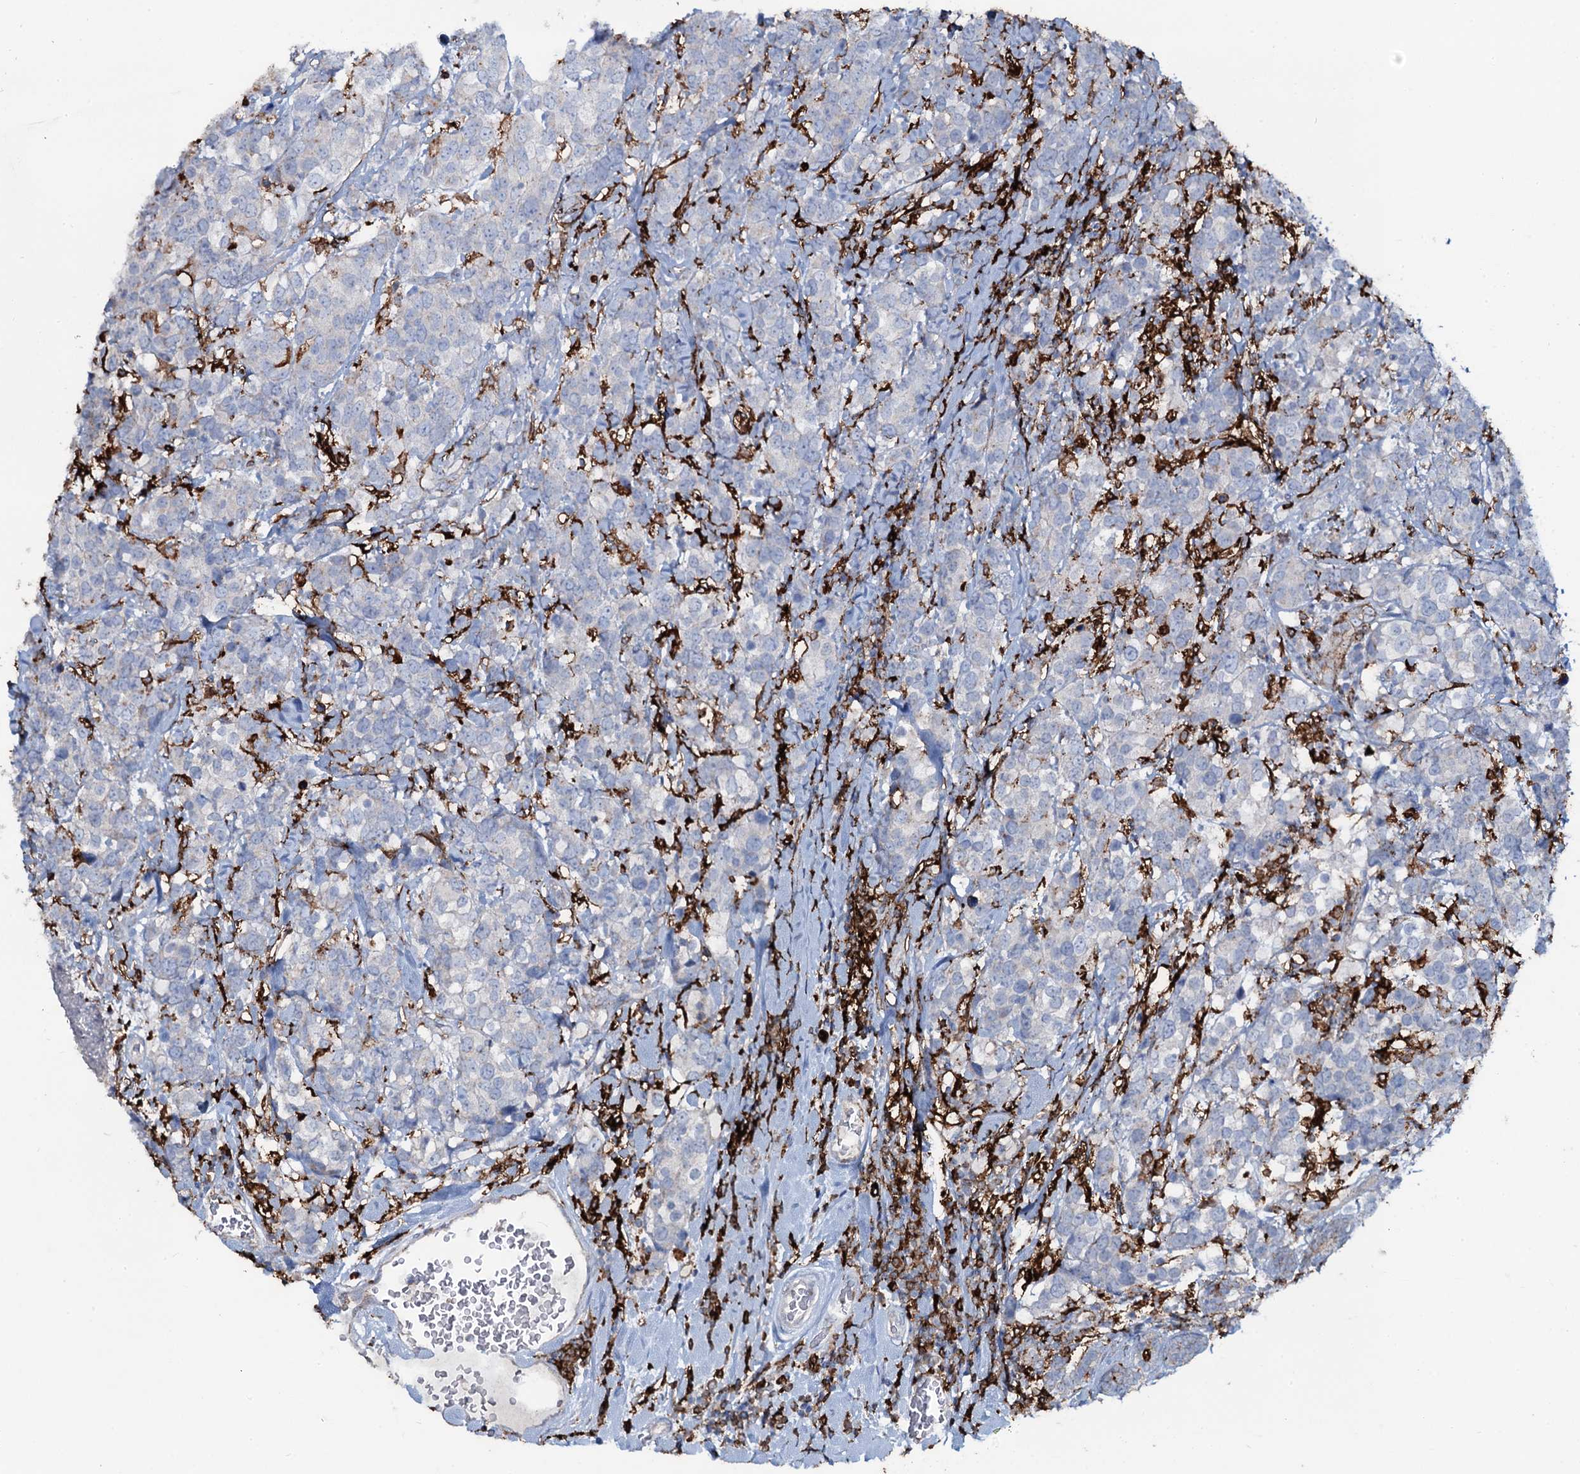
{"staining": {"intensity": "negative", "quantity": "none", "location": "none"}, "tissue": "breast cancer", "cell_type": "Tumor cells", "image_type": "cancer", "snomed": [{"axis": "morphology", "description": "Lobular carcinoma"}, {"axis": "topography", "description": "Breast"}], "caption": "IHC of human breast cancer (lobular carcinoma) demonstrates no staining in tumor cells.", "gene": "OSBPL2", "patient": {"sex": "female", "age": 59}}